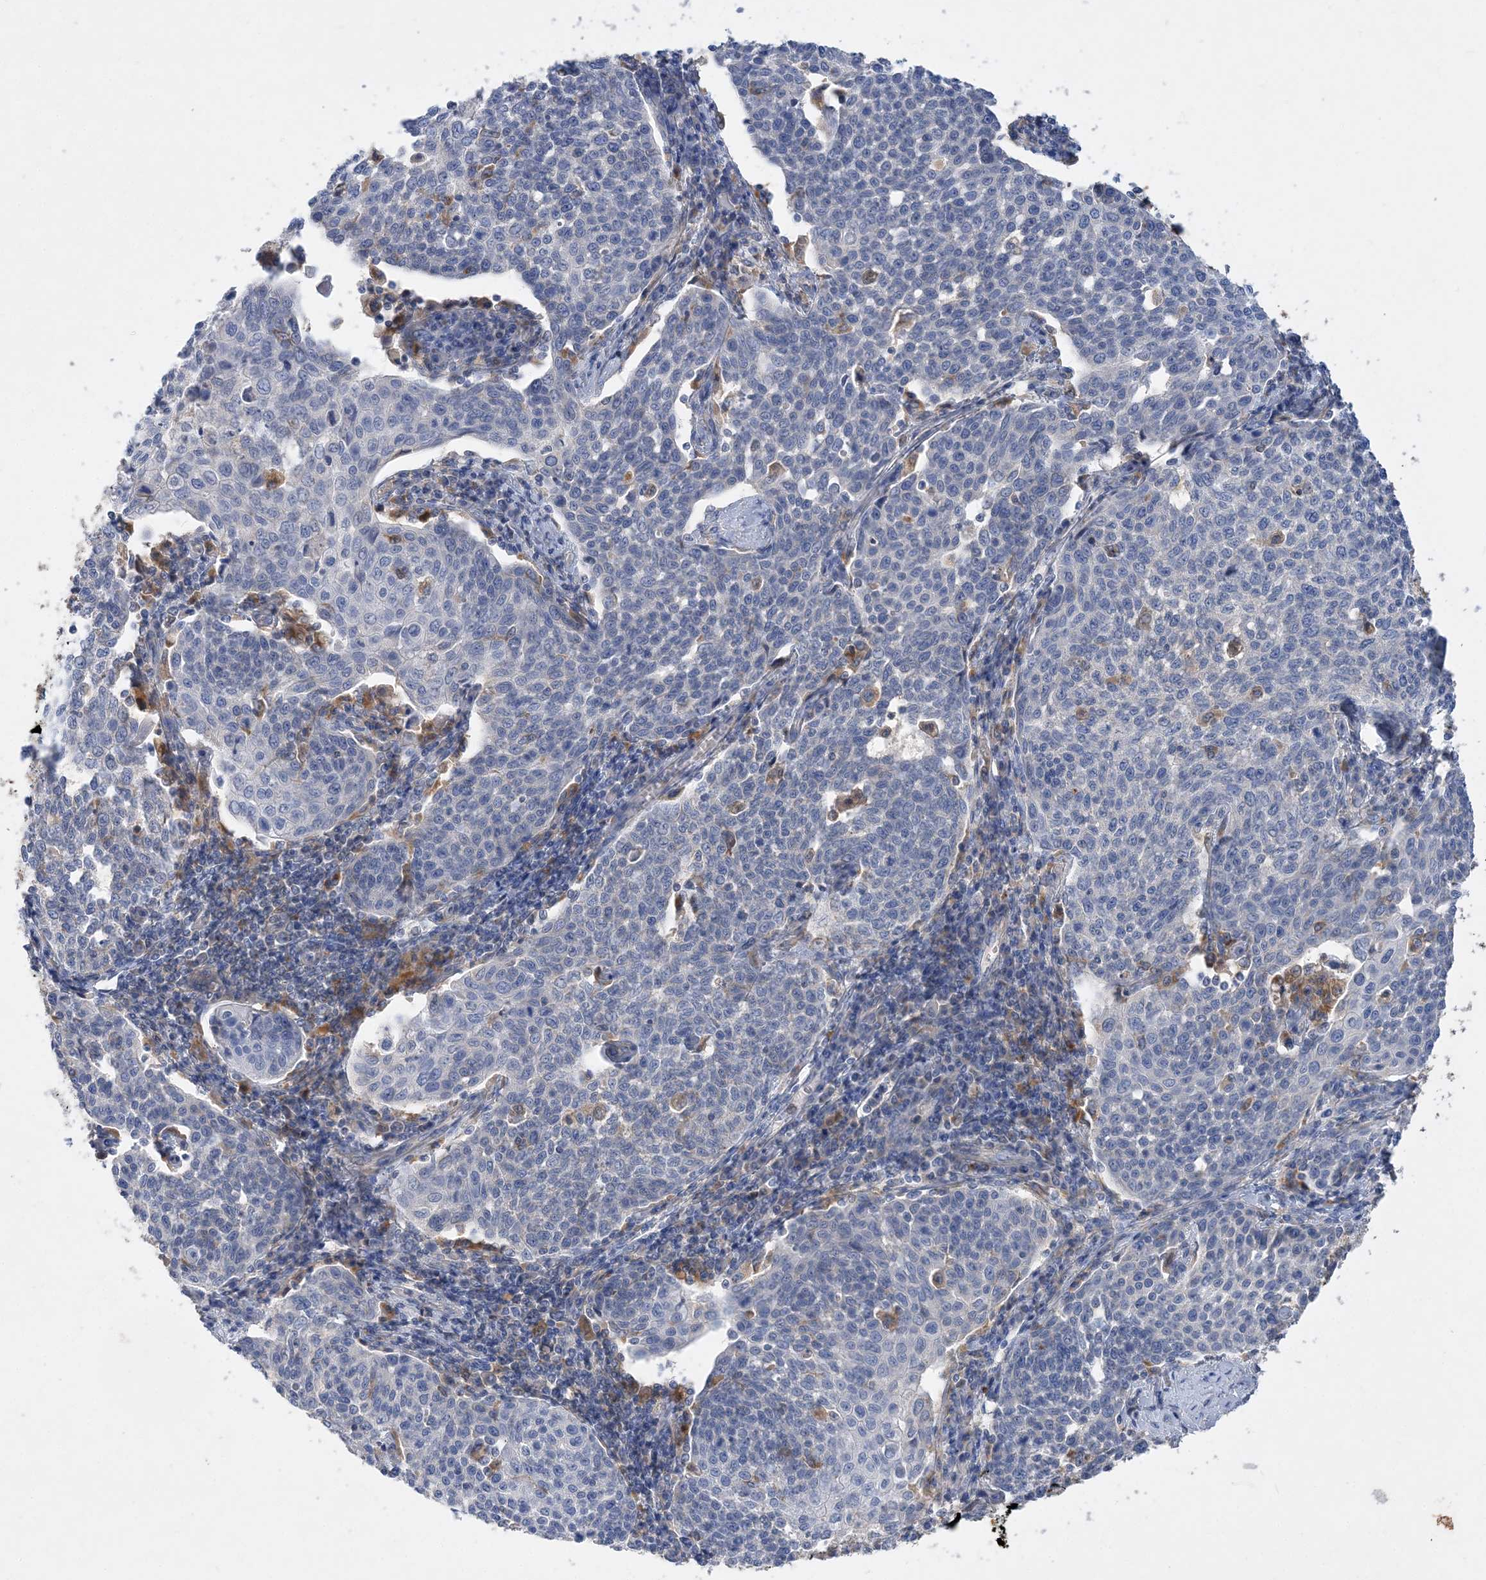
{"staining": {"intensity": "negative", "quantity": "none", "location": "none"}, "tissue": "cervical cancer", "cell_type": "Tumor cells", "image_type": "cancer", "snomed": [{"axis": "morphology", "description": "Squamous cell carcinoma, NOS"}, {"axis": "topography", "description": "Cervix"}], "caption": "Immunohistochemical staining of human squamous cell carcinoma (cervical) displays no significant staining in tumor cells. (Stains: DAB (3,3'-diaminobenzidine) immunohistochemistry (IHC) with hematoxylin counter stain, Microscopy: brightfield microscopy at high magnification).", "gene": "GRINA", "patient": {"sex": "female", "age": 34}}